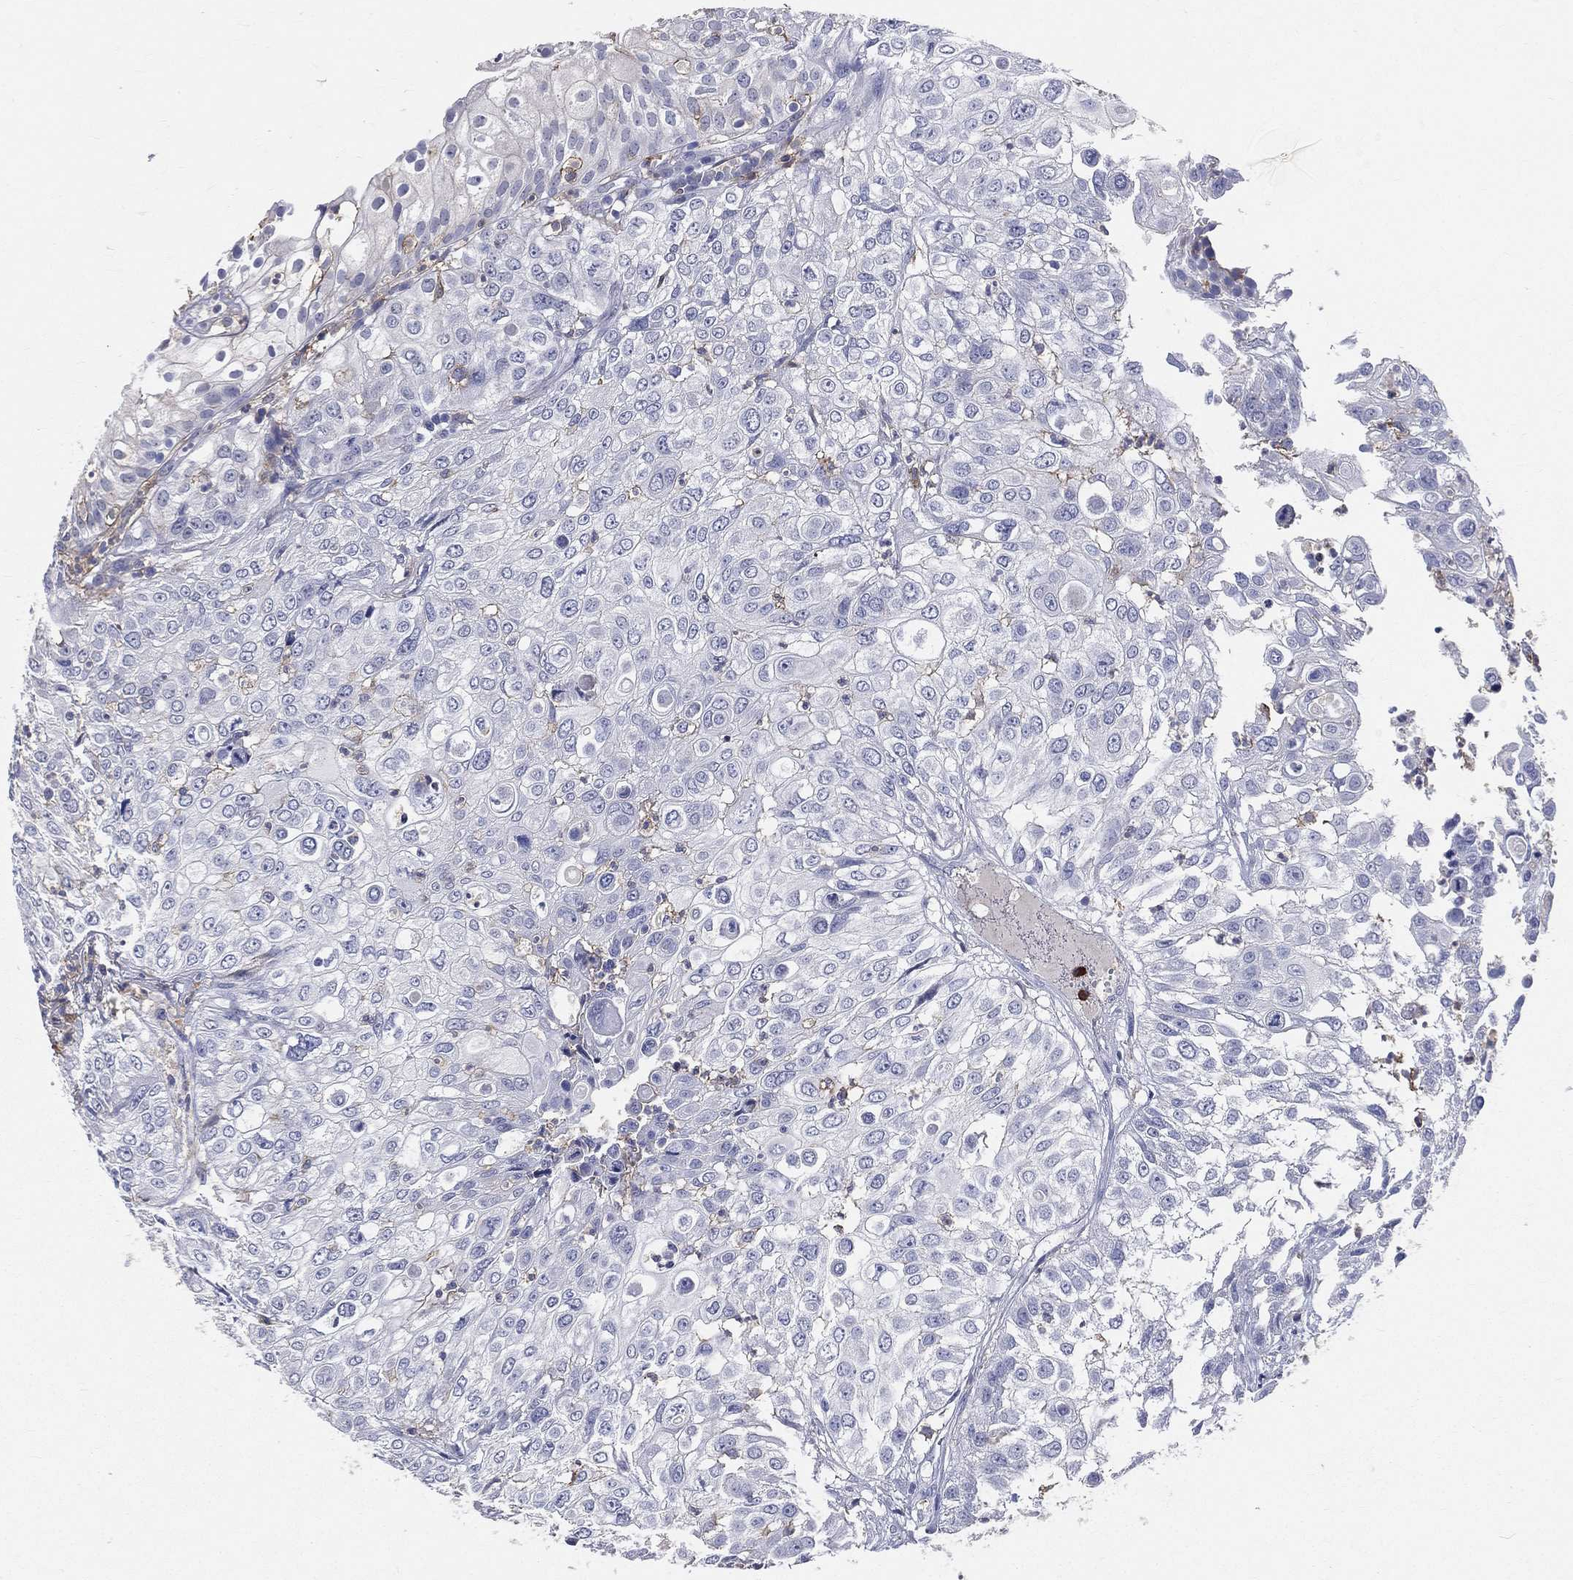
{"staining": {"intensity": "negative", "quantity": "none", "location": "none"}, "tissue": "urothelial cancer", "cell_type": "Tumor cells", "image_type": "cancer", "snomed": [{"axis": "morphology", "description": "Urothelial carcinoma, High grade"}, {"axis": "topography", "description": "Urinary bladder"}], "caption": "This micrograph is of urothelial carcinoma (high-grade) stained with immunohistochemistry to label a protein in brown with the nuclei are counter-stained blue. There is no expression in tumor cells. (Brightfield microscopy of DAB (3,3'-diaminobenzidine) IHC at high magnification).", "gene": "CD33", "patient": {"sex": "female", "age": 79}}